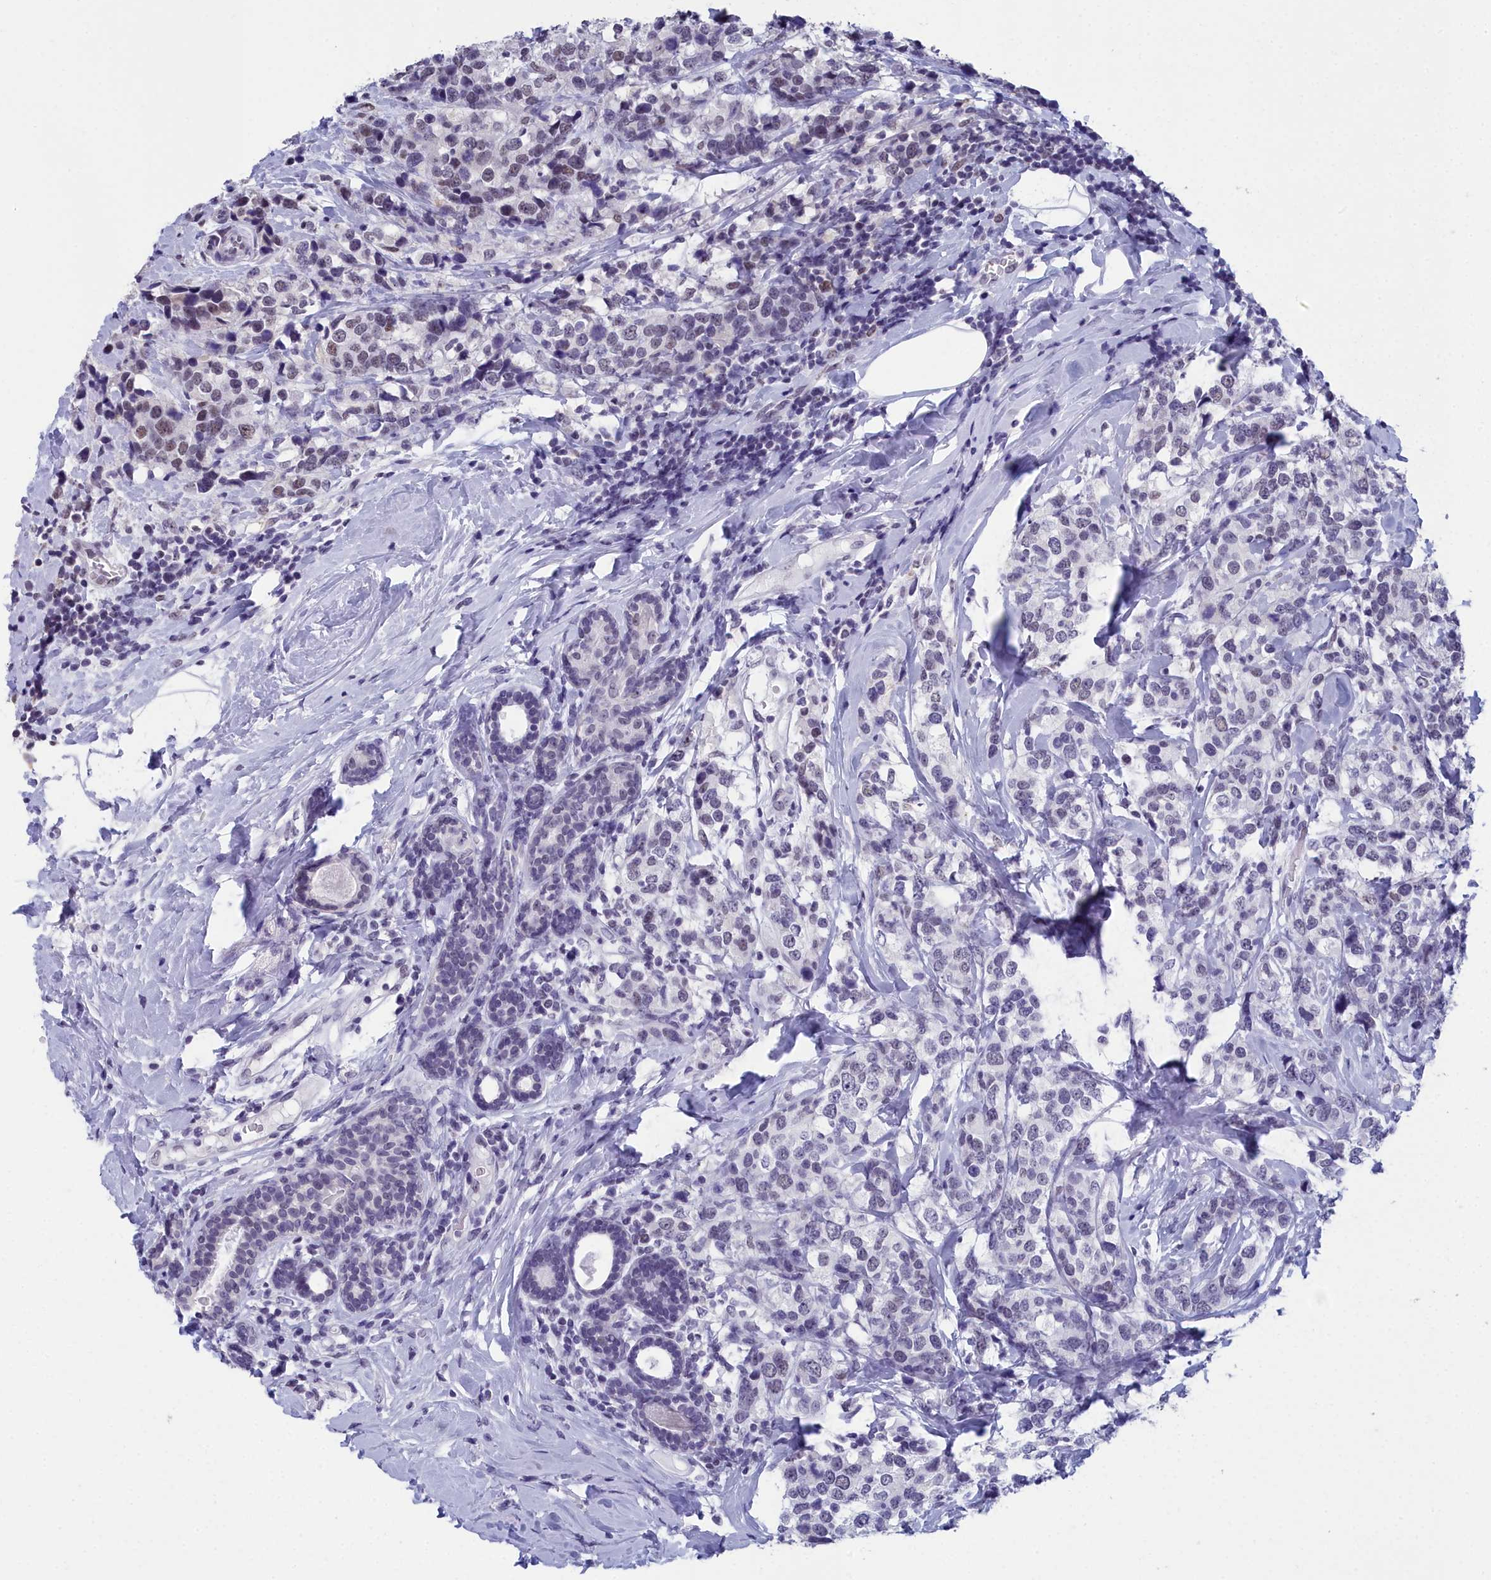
{"staining": {"intensity": "weak", "quantity": "25%-75%", "location": "nuclear"}, "tissue": "breast cancer", "cell_type": "Tumor cells", "image_type": "cancer", "snomed": [{"axis": "morphology", "description": "Lobular carcinoma"}, {"axis": "topography", "description": "Breast"}], "caption": "Tumor cells reveal low levels of weak nuclear expression in approximately 25%-75% of cells in human breast cancer (lobular carcinoma).", "gene": "CCDC97", "patient": {"sex": "female", "age": 59}}